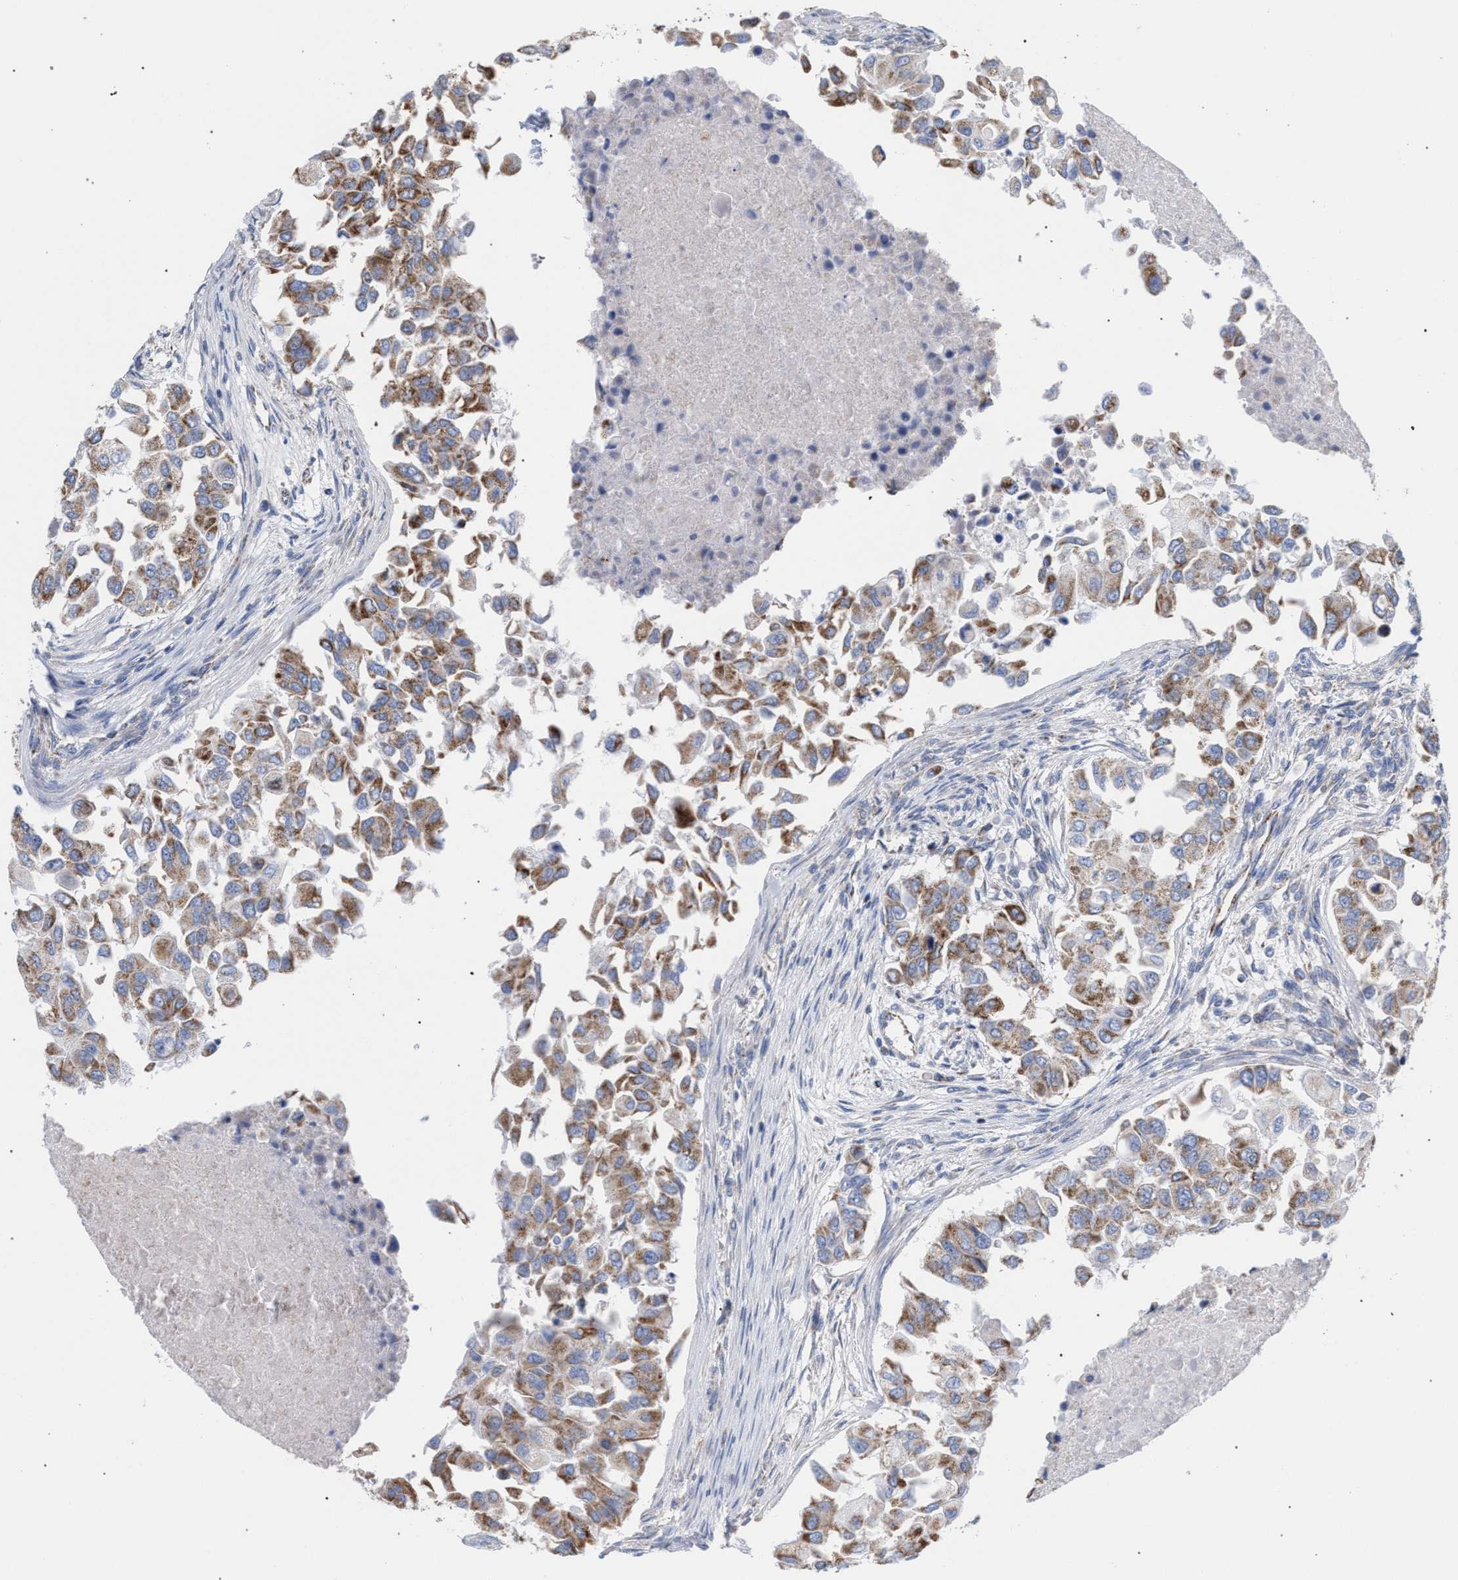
{"staining": {"intensity": "moderate", "quantity": ">75%", "location": "cytoplasmic/membranous"}, "tissue": "breast cancer", "cell_type": "Tumor cells", "image_type": "cancer", "snomed": [{"axis": "morphology", "description": "Normal tissue, NOS"}, {"axis": "morphology", "description": "Duct carcinoma"}, {"axis": "topography", "description": "Breast"}], "caption": "Infiltrating ductal carcinoma (breast) stained with a brown dye shows moderate cytoplasmic/membranous positive positivity in about >75% of tumor cells.", "gene": "ECI2", "patient": {"sex": "female", "age": 49}}